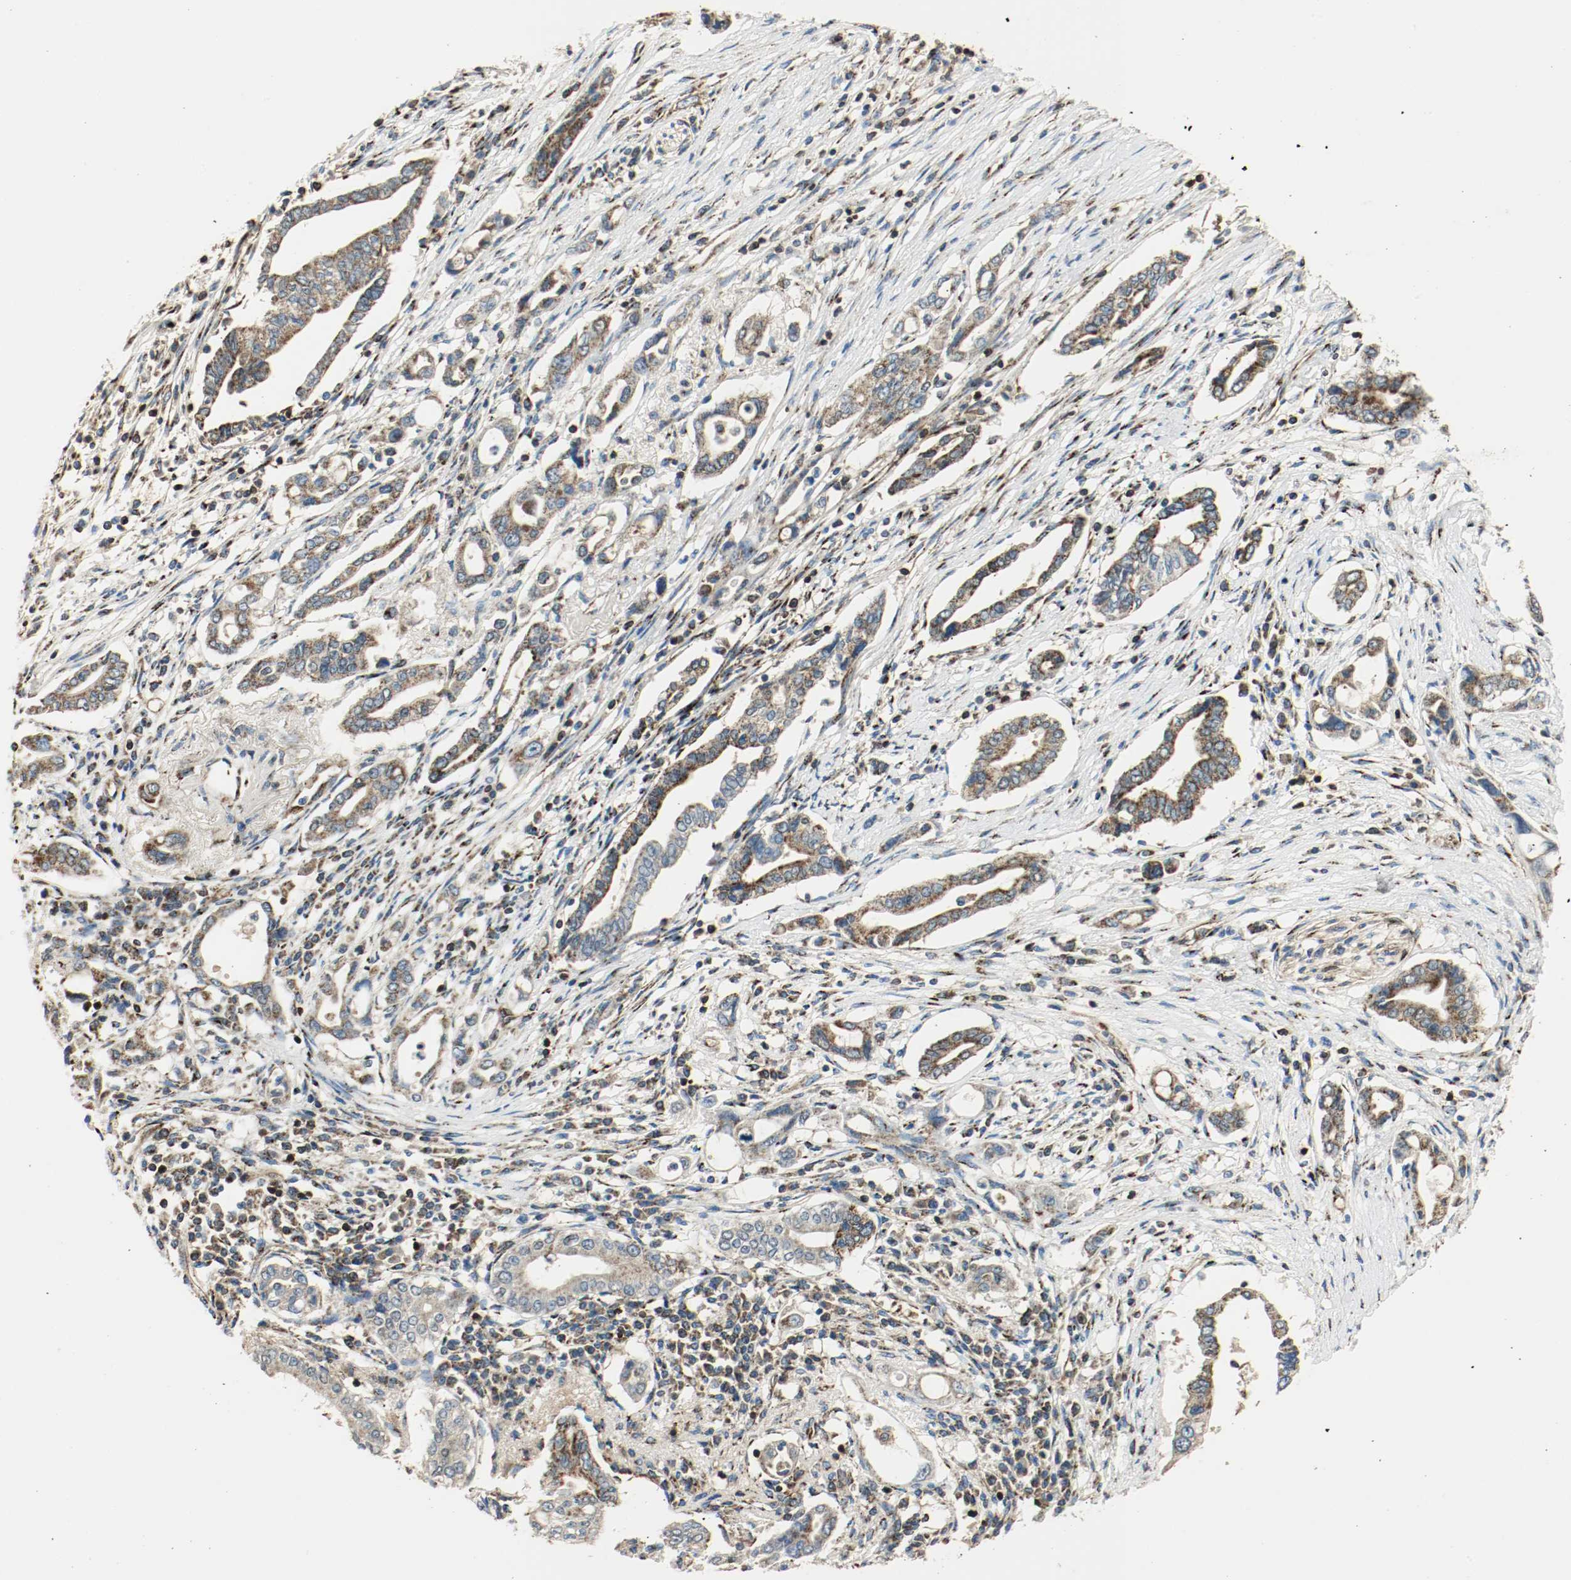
{"staining": {"intensity": "strong", "quantity": ">75%", "location": "cytoplasmic/membranous"}, "tissue": "pancreatic cancer", "cell_type": "Tumor cells", "image_type": "cancer", "snomed": [{"axis": "morphology", "description": "Adenocarcinoma, NOS"}, {"axis": "topography", "description": "Pancreas"}], "caption": "Immunohistochemistry staining of pancreatic cancer, which reveals high levels of strong cytoplasmic/membranous positivity in approximately >75% of tumor cells indicating strong cytoplasmic/membranous protein expression. The staining was performed using DAB (brown) for protein detection and nuclei were counterstained in hematoxylin (blue).", "gene": "PLCG1", "patient": {"sex": "female", "age": 57}}